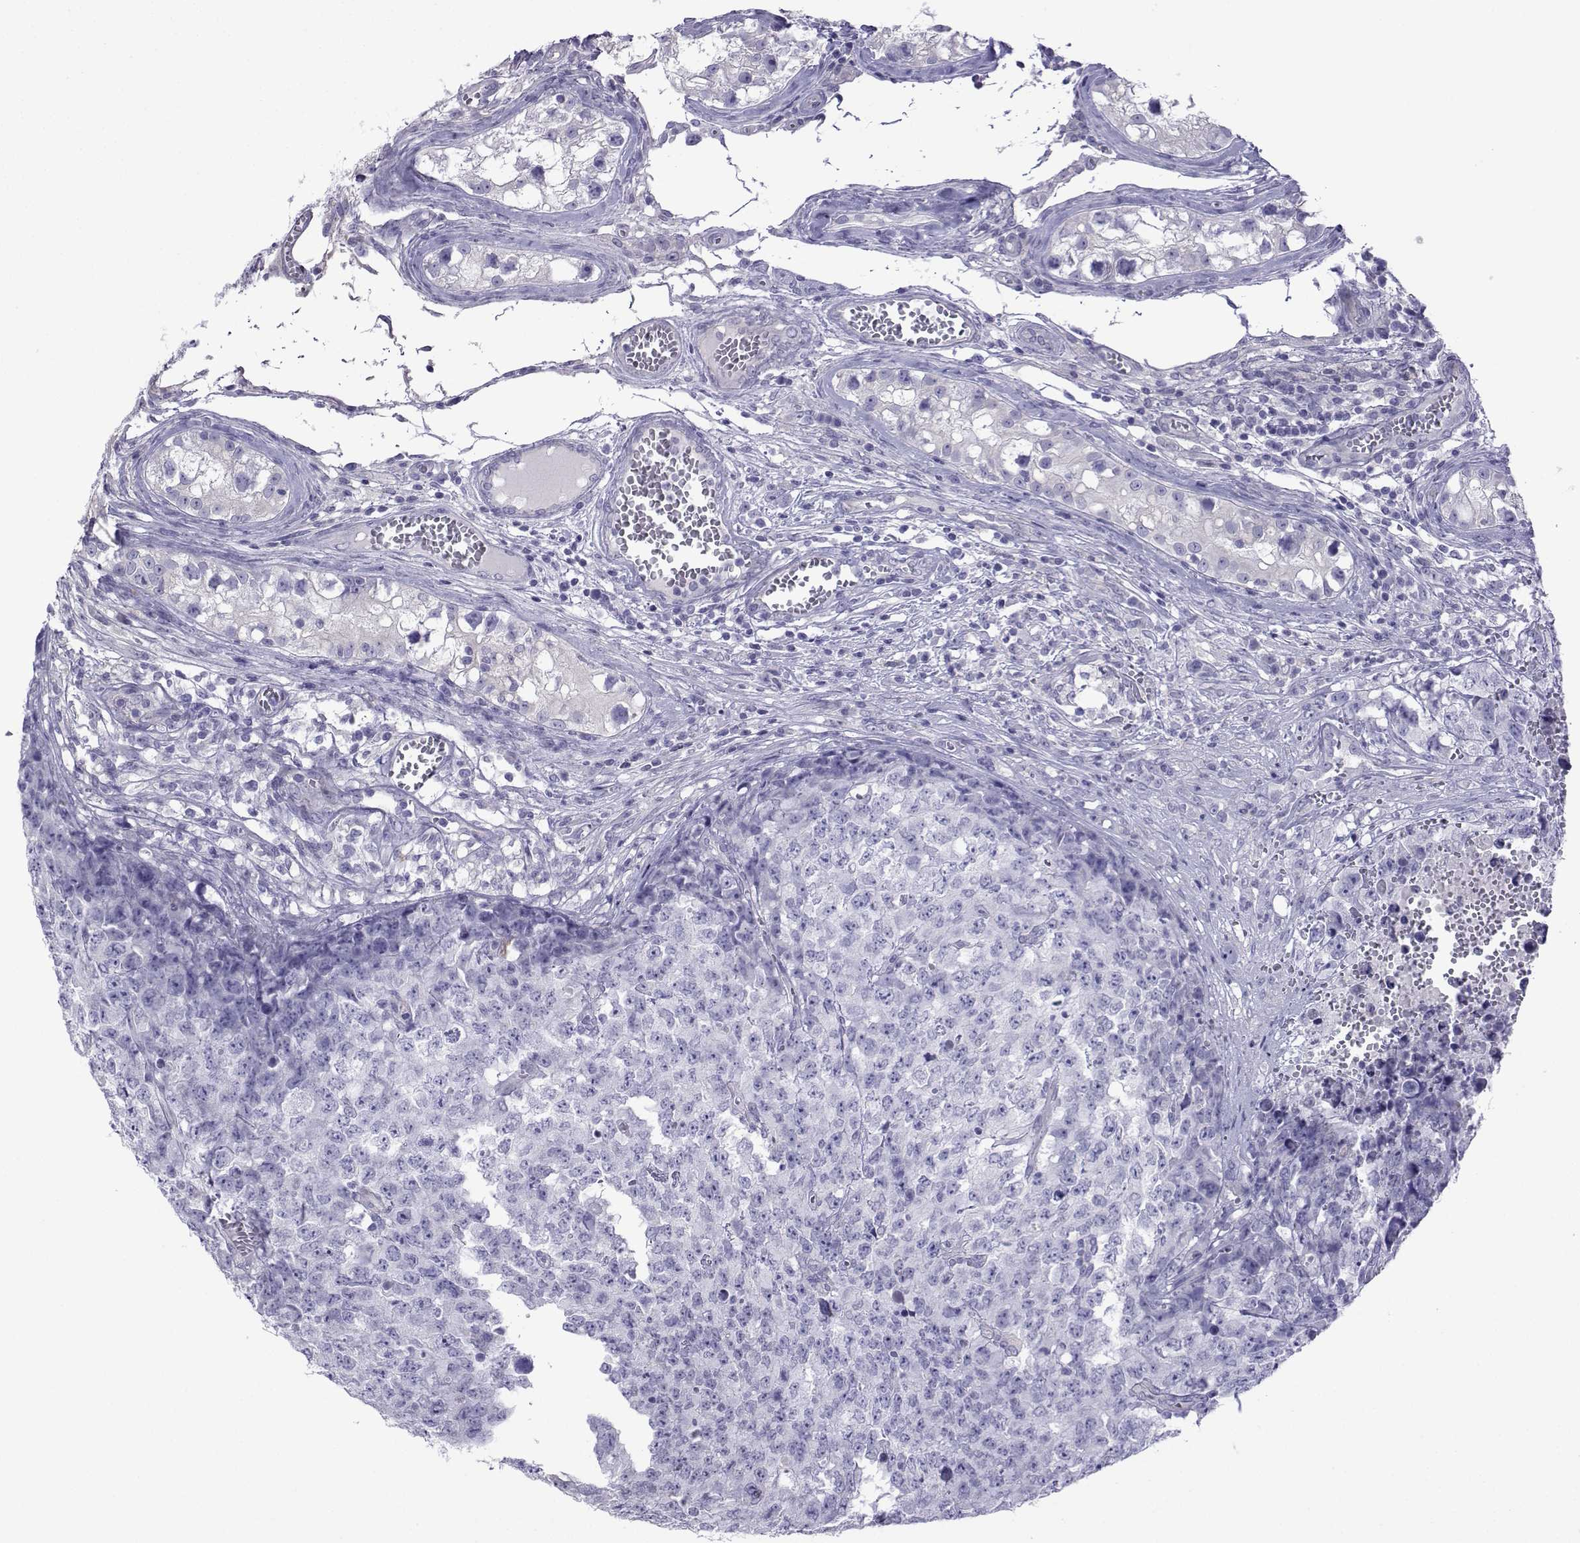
{"staining": {"intensity": "negative", "quantity": "none", "location": "none"}, "tissue": "testis cancer", "cell_type": "Tumor cells", "image_type": "cancer", "snomed": [{"axis": "morphology", "description": "Carcinoma, Embryonal, NOS"}, {"axis": "topography", "description": "Testis"}], "caption": "Immunohistochemical staining of human testis cancer exhibits no significant expression in tumor cells. The staining is performed using DAB brown chromogen with nuclei counter-stained in using hematoxylin.", "gene": "CFAP70", "patient": {"sex": "male", "age": 23}}